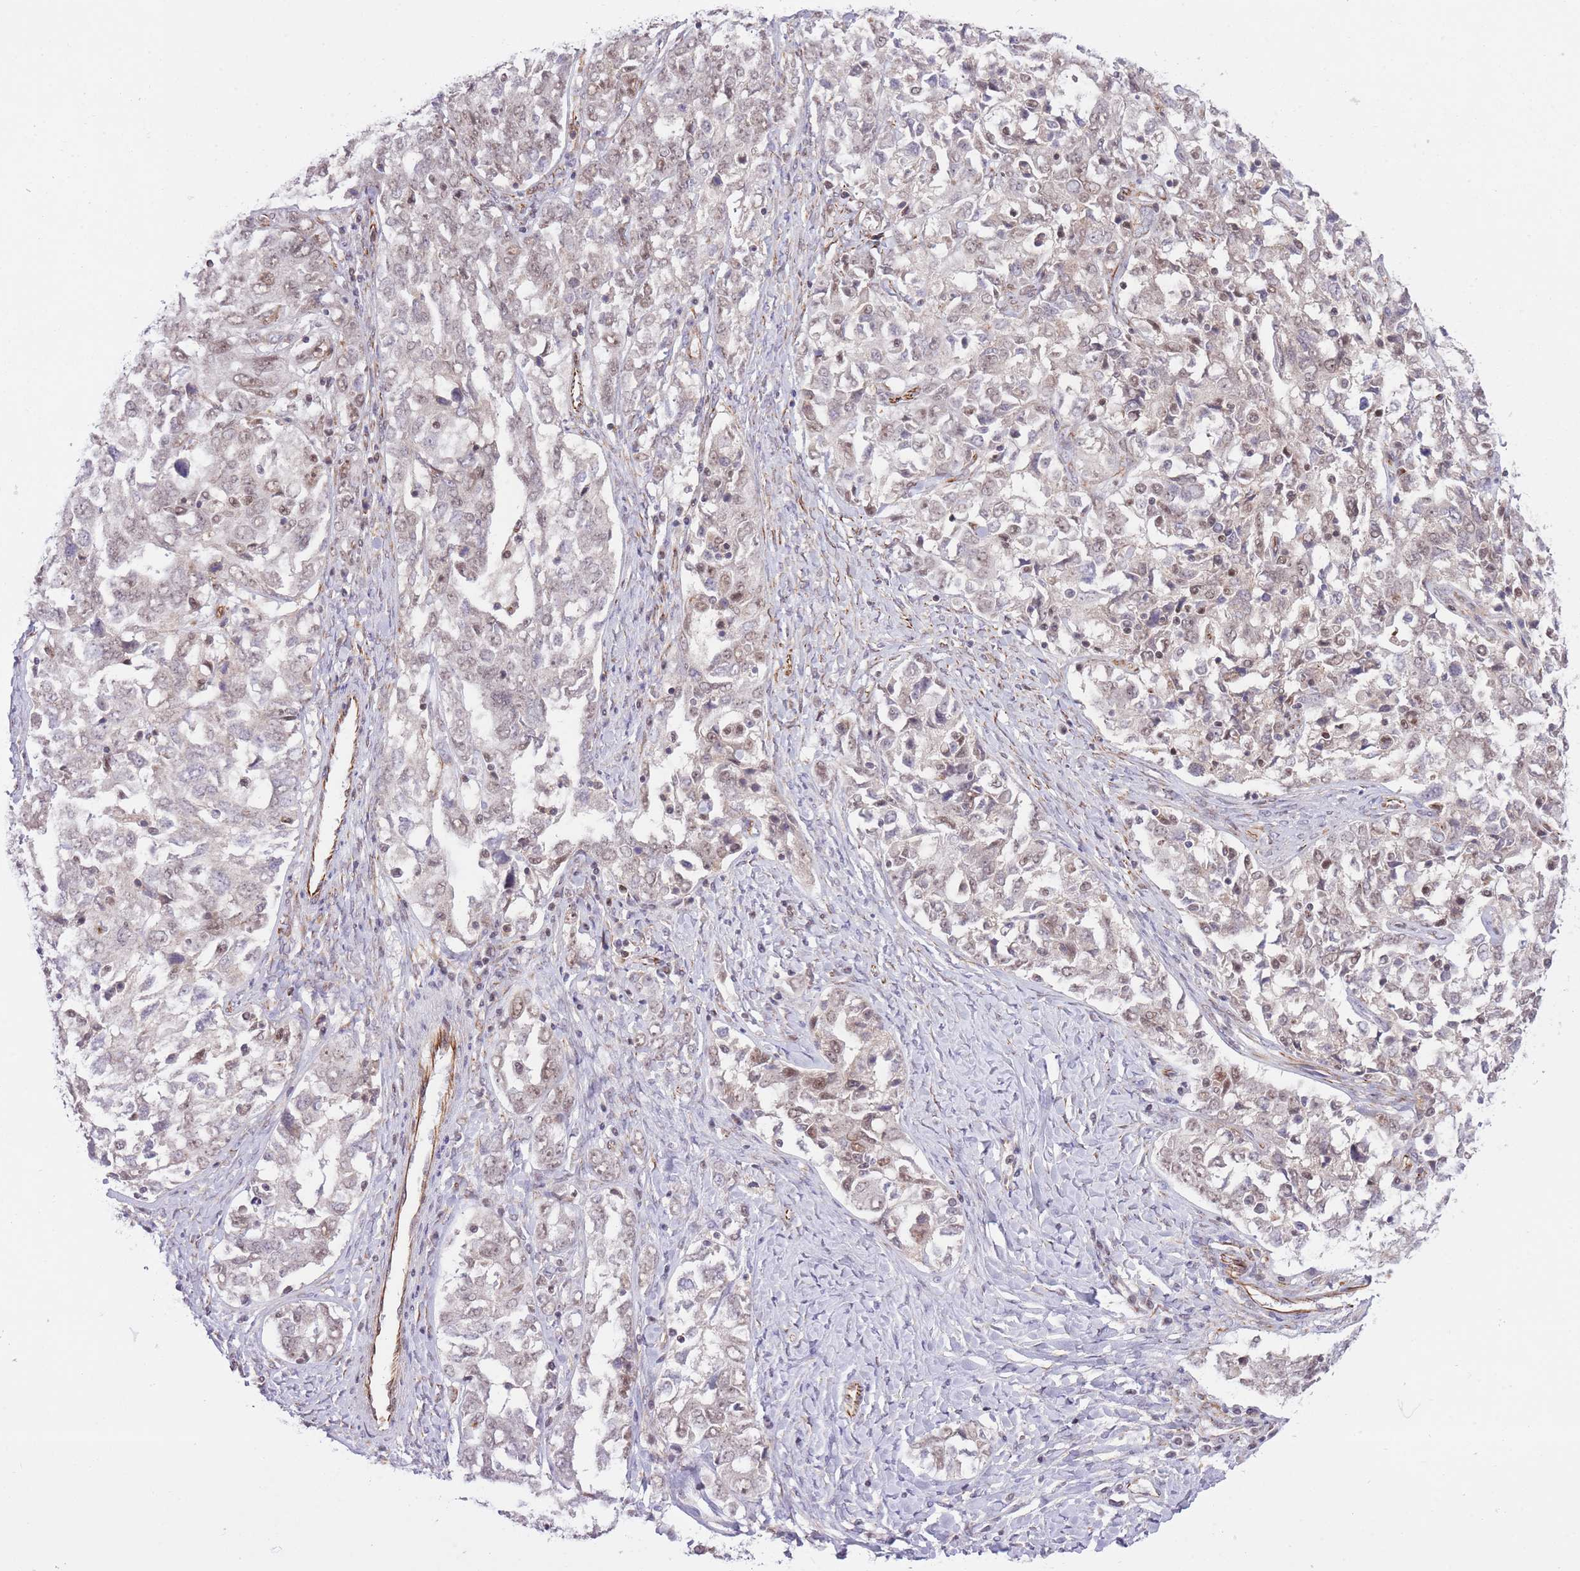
{"staining": {"intensity": "weak", "quantity": ">75%", "location": "nuclear"}, "tissue": "ovarian cancer", "cell_type": "Tumor cells", "image_type": "cancer", "snomed": [{"axis": "morphology", "description": "Carcinoma, endometroid"}, {"axis": "topography", "description": "Ovary"}], "caption": "Weak nuclear protein staining is seen in approximately >75% of tumor cells in endometroid carcinoma (ovarian).", "gene": "ELL", "patient": {"sex": "female", "age": 62}}